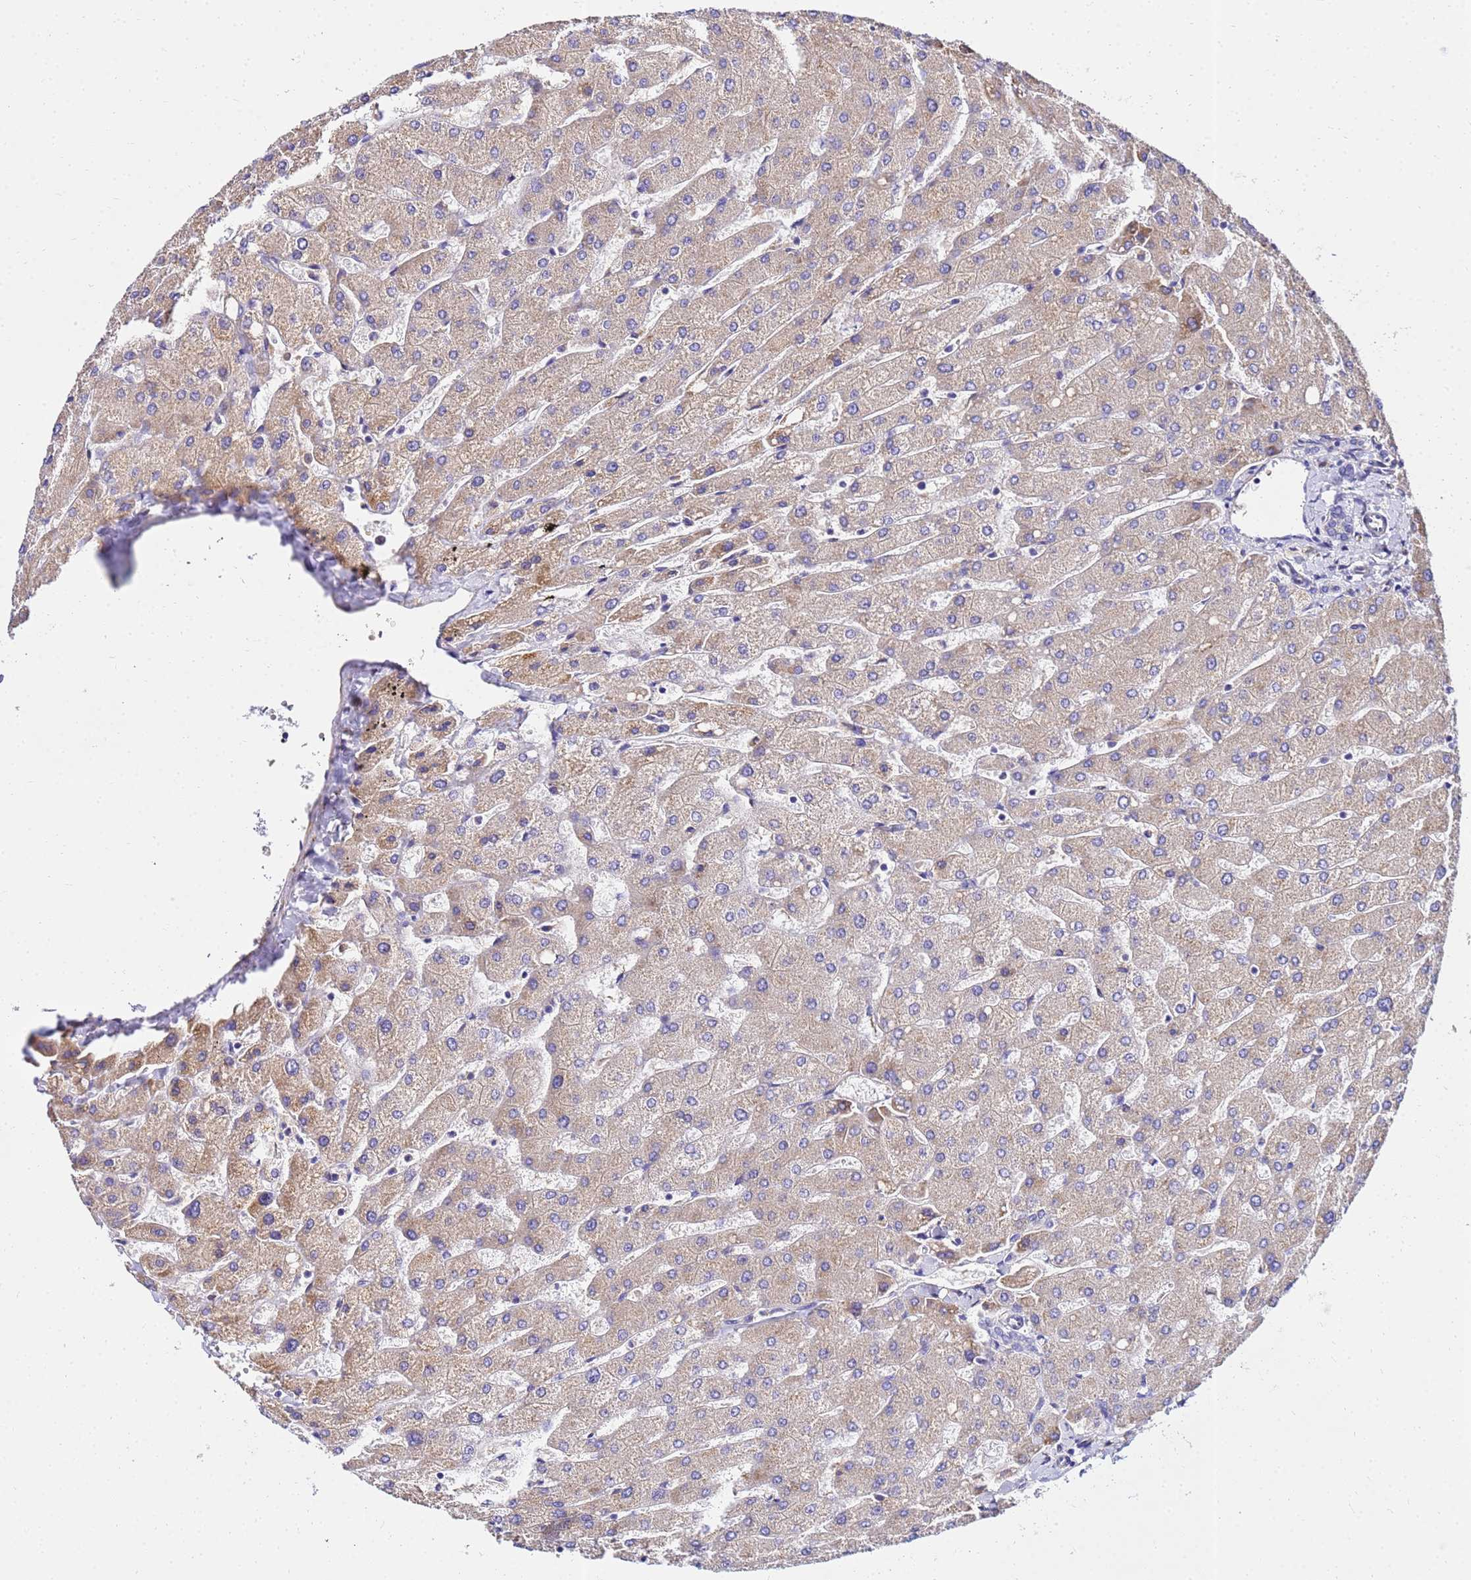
{"staining": {"intensity": "negative", "quantity": "none", "location": "none"}, "tissue": "liver", "cell_type": "Cholangiocytes", "image_type": "normal", "snomed": [{"axis": "morphology", "description": "Normal tissue, NOS"}, {"axis": "topography", "description": "Liver"}], "caption": "DAB (3,3'-diaminobenzidine) immunohistochemical staining of benign human liver demonstrates no significant positivity in cholangiocytes.", "gene": "HERC5", "patient": {"sex": "male", "age": 55}}